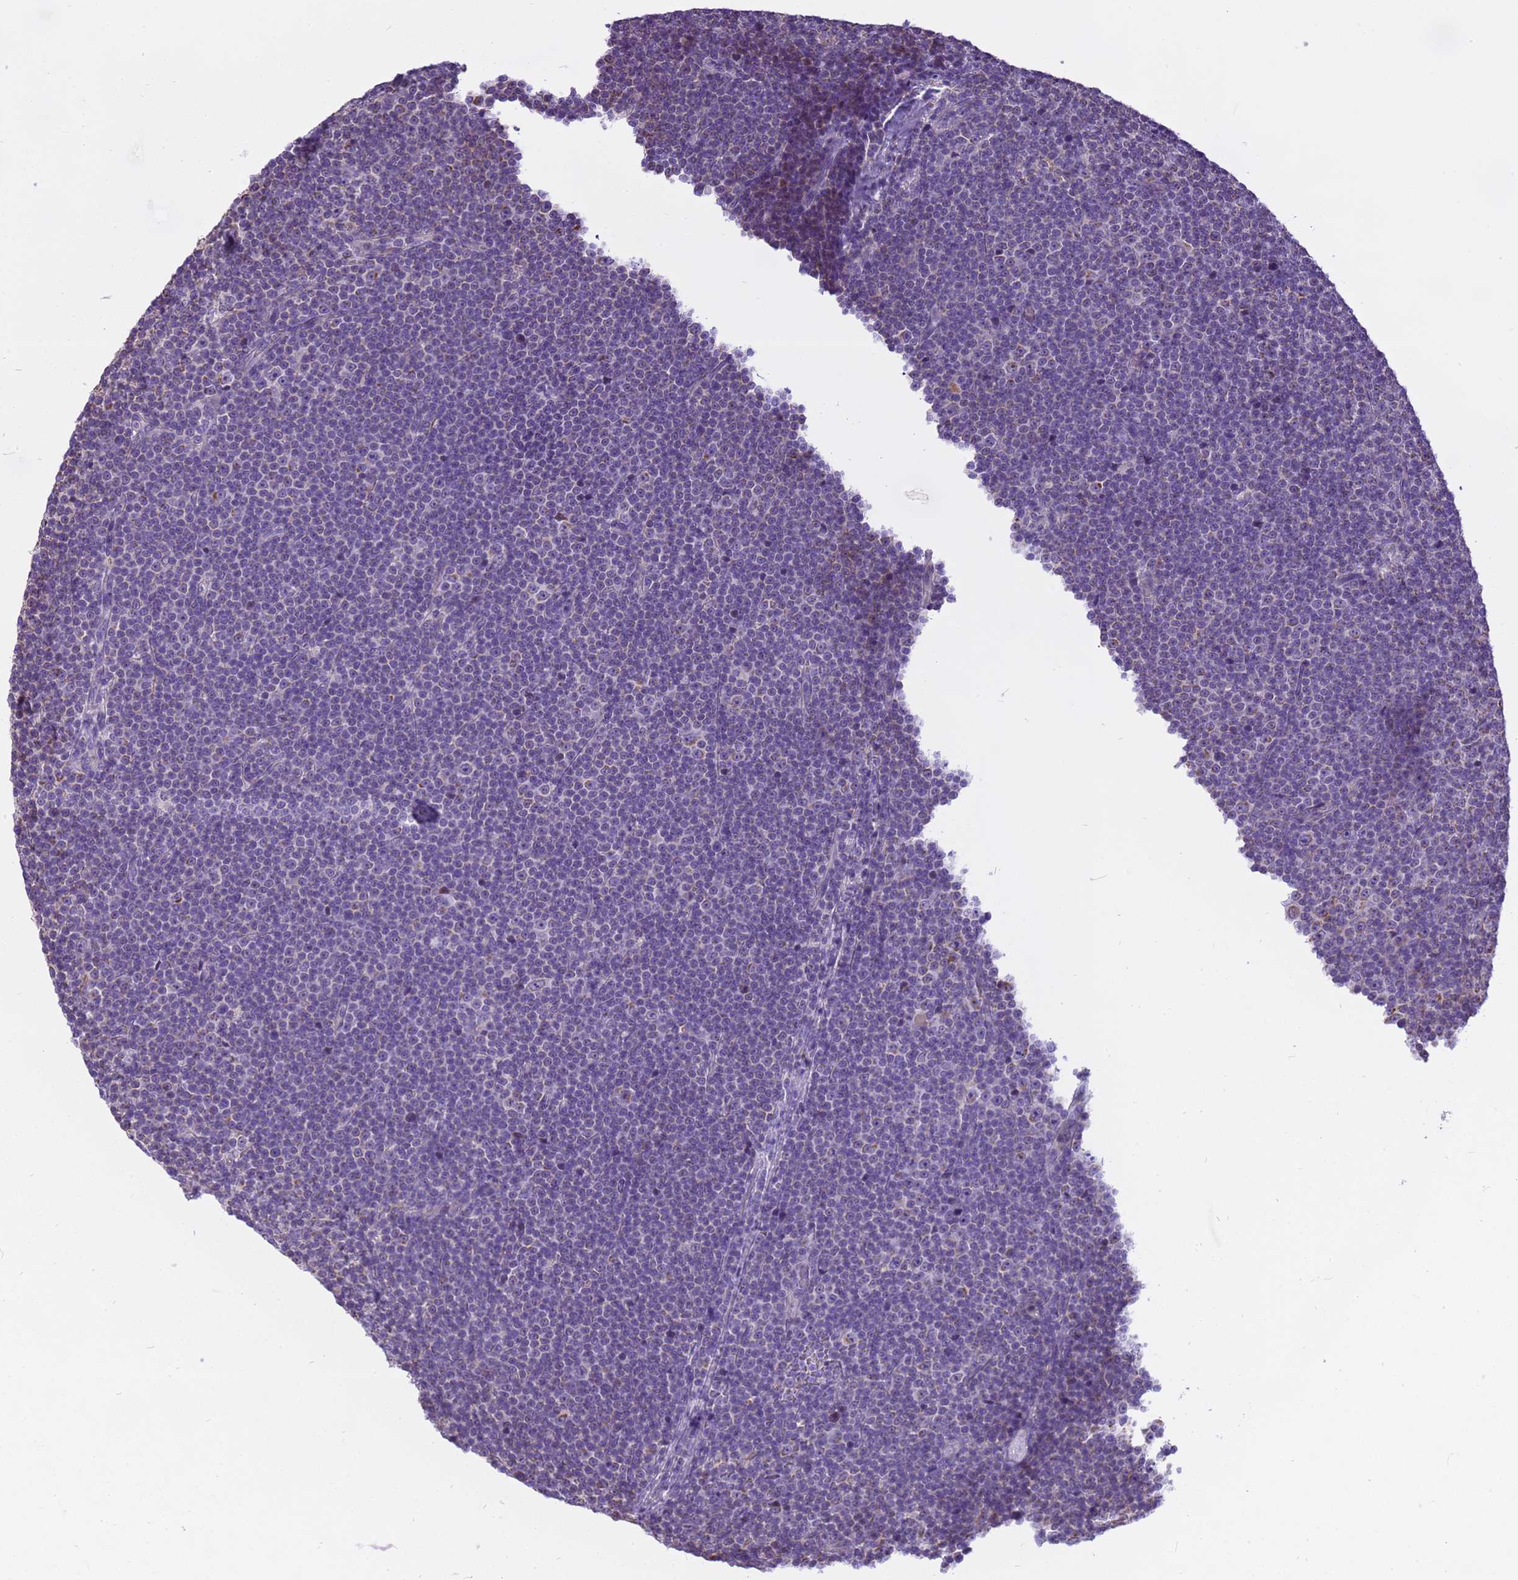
{"staining": {"intensity": "negative", "quantity": "none", "location": "none"}, "tissue": "lymphoma", "cell_type": "Tumor cells", "image_type": "cancer", "snomed": [{"axis": "morphology", "description": "Malignant lymphoma, non-Hodgkin's type, Low grade"}, {"axis": "topography", "description": "Lymph node"}], "caption": "This is an immunohistochemistry photomicrograph of human lymphoma. There is no staining in tumor cells.", "gene": "PIEZO2", "patient": {"sex": "female", "age": 67}}